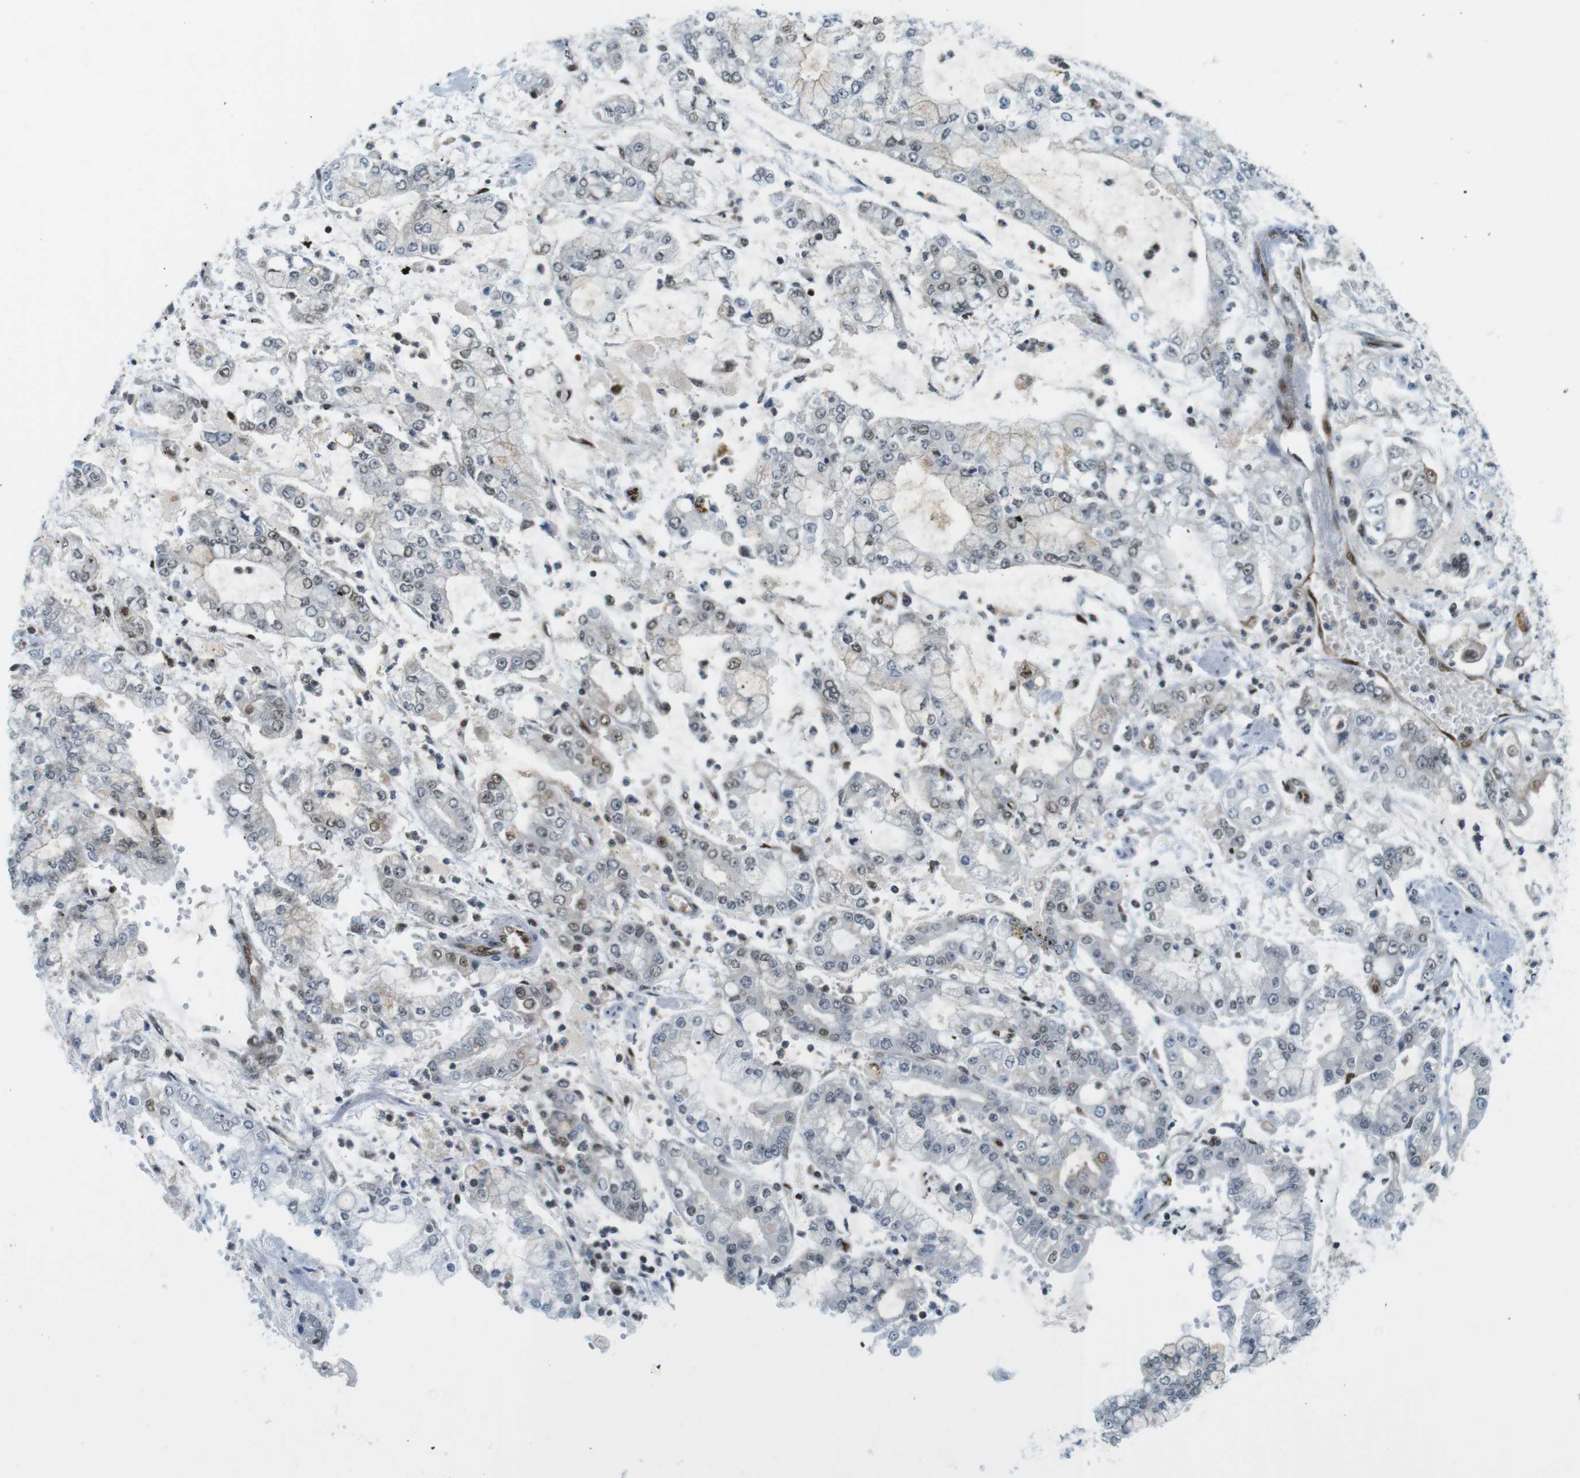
{"staining": {"intensity": "moderate", "quantity": "<25%", "location": "nuclear"}, "tissue": "stomach cancer", "cell_type": "Tumor cells", "image_type": "cancer", "snomed": [{"axis": "morphology", "description": "Adenocarcinoma, NOS"}, {"axis": "topography", "description": "Stomach"}], "caption": "A brown stain highlights moderate nuclear expression of a protein in stomach cancer tumor cells. The protein is shown in brown color, while the nuclei are stained blue.", "gene": "UBB", "patient": {"sex": "male", "age": 76}}